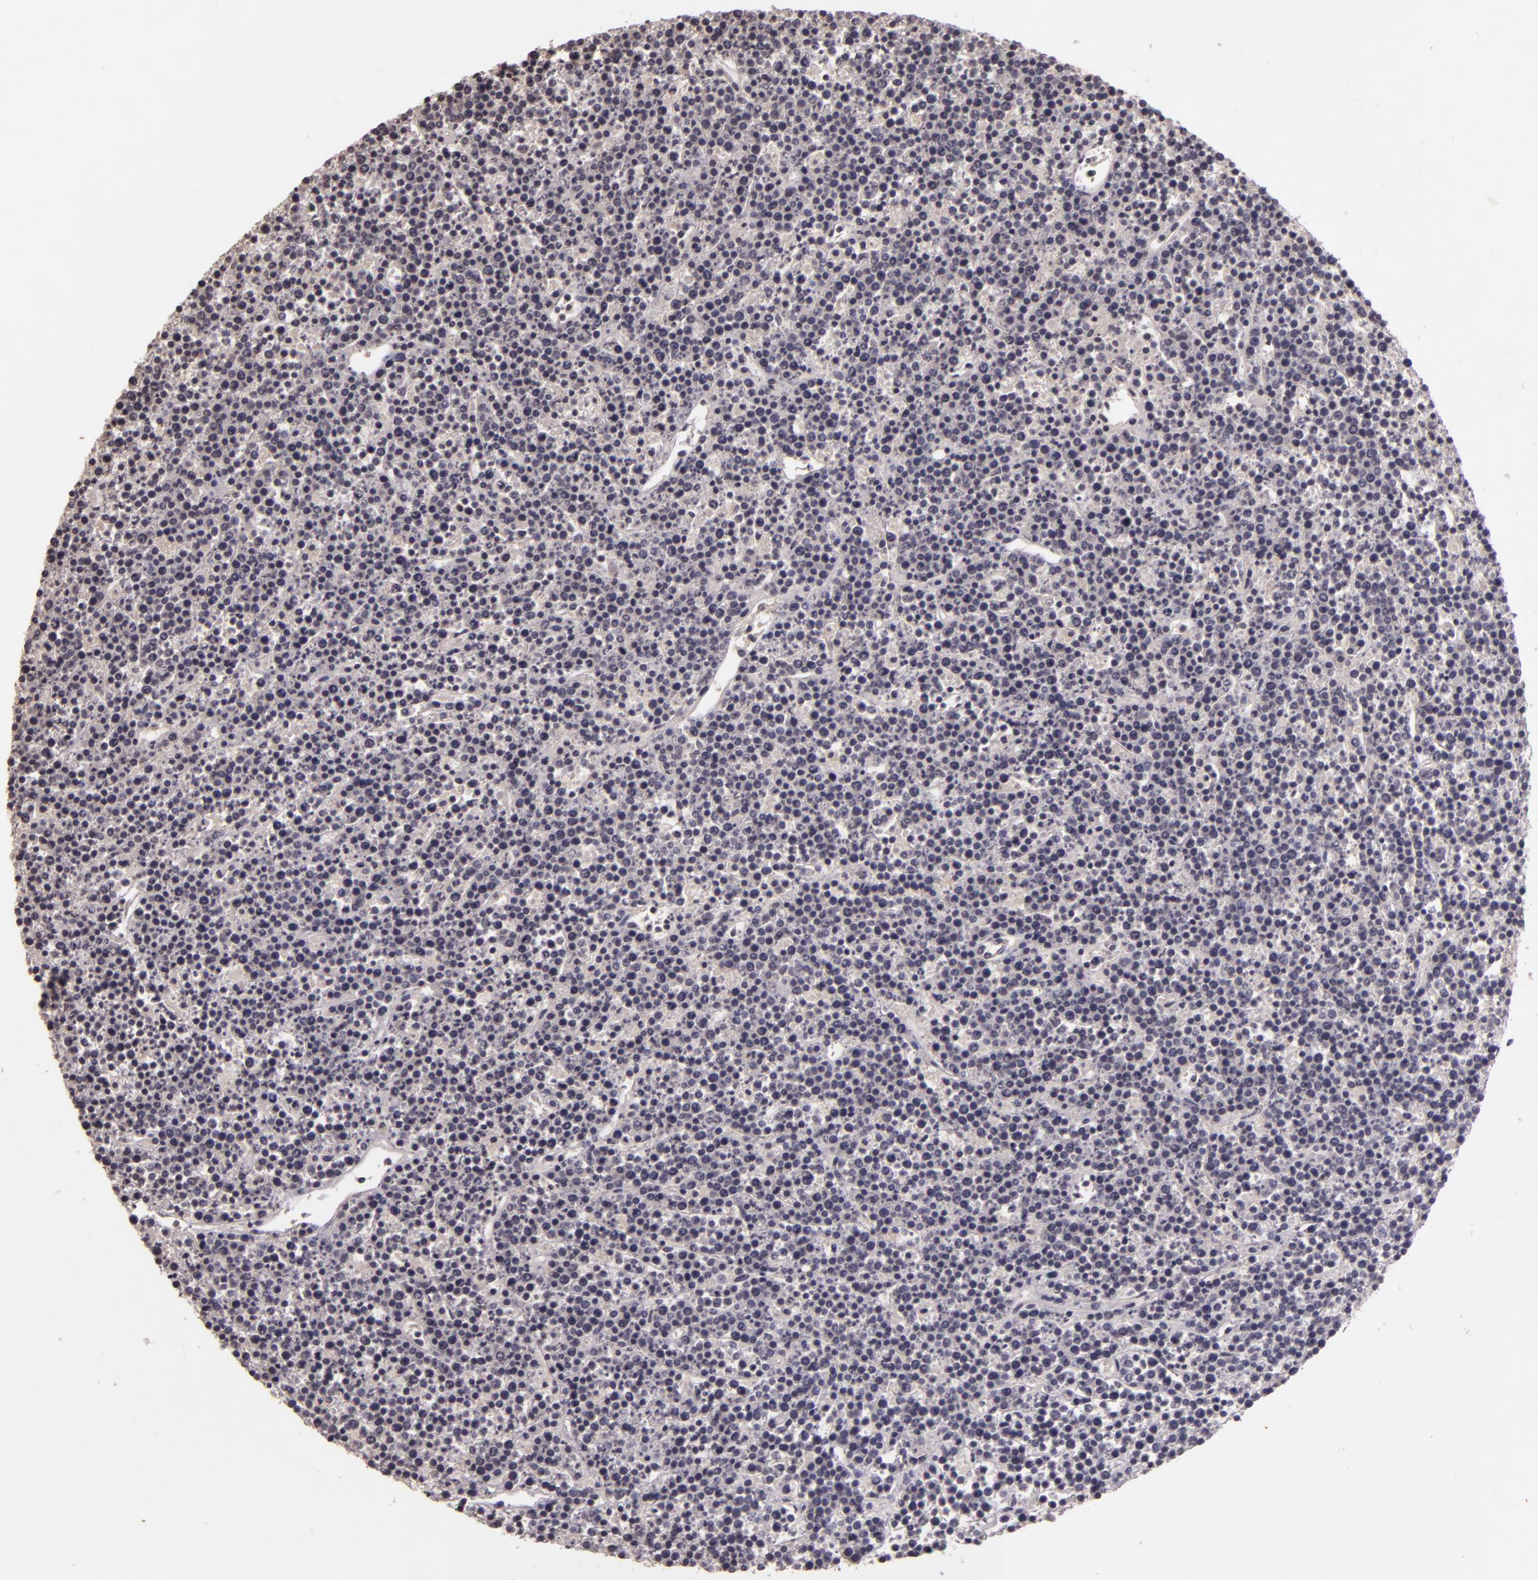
{"staining": {"intensity": "negative", "quantity": "none", "location": "none"}, "tissue": "lymphoma", "cell_type": "Tumor cells", "image_type": "cancer", "snomed": [{"axis": "morphology", "description": "Malignant lymphoma, non-Hodgkin's type, High grade"}, {"axis": "topography", "description": "Ovary"}], "caption": "IHC of human high-grade malignant lymphoma, non-Hodgkin's type exhibits no expression in tumor cells. (DAB IHC visualized using brightfield microscopy, high magnification).", "gene": "TFF1", "patient": {"sex": "female", "age": 56}}